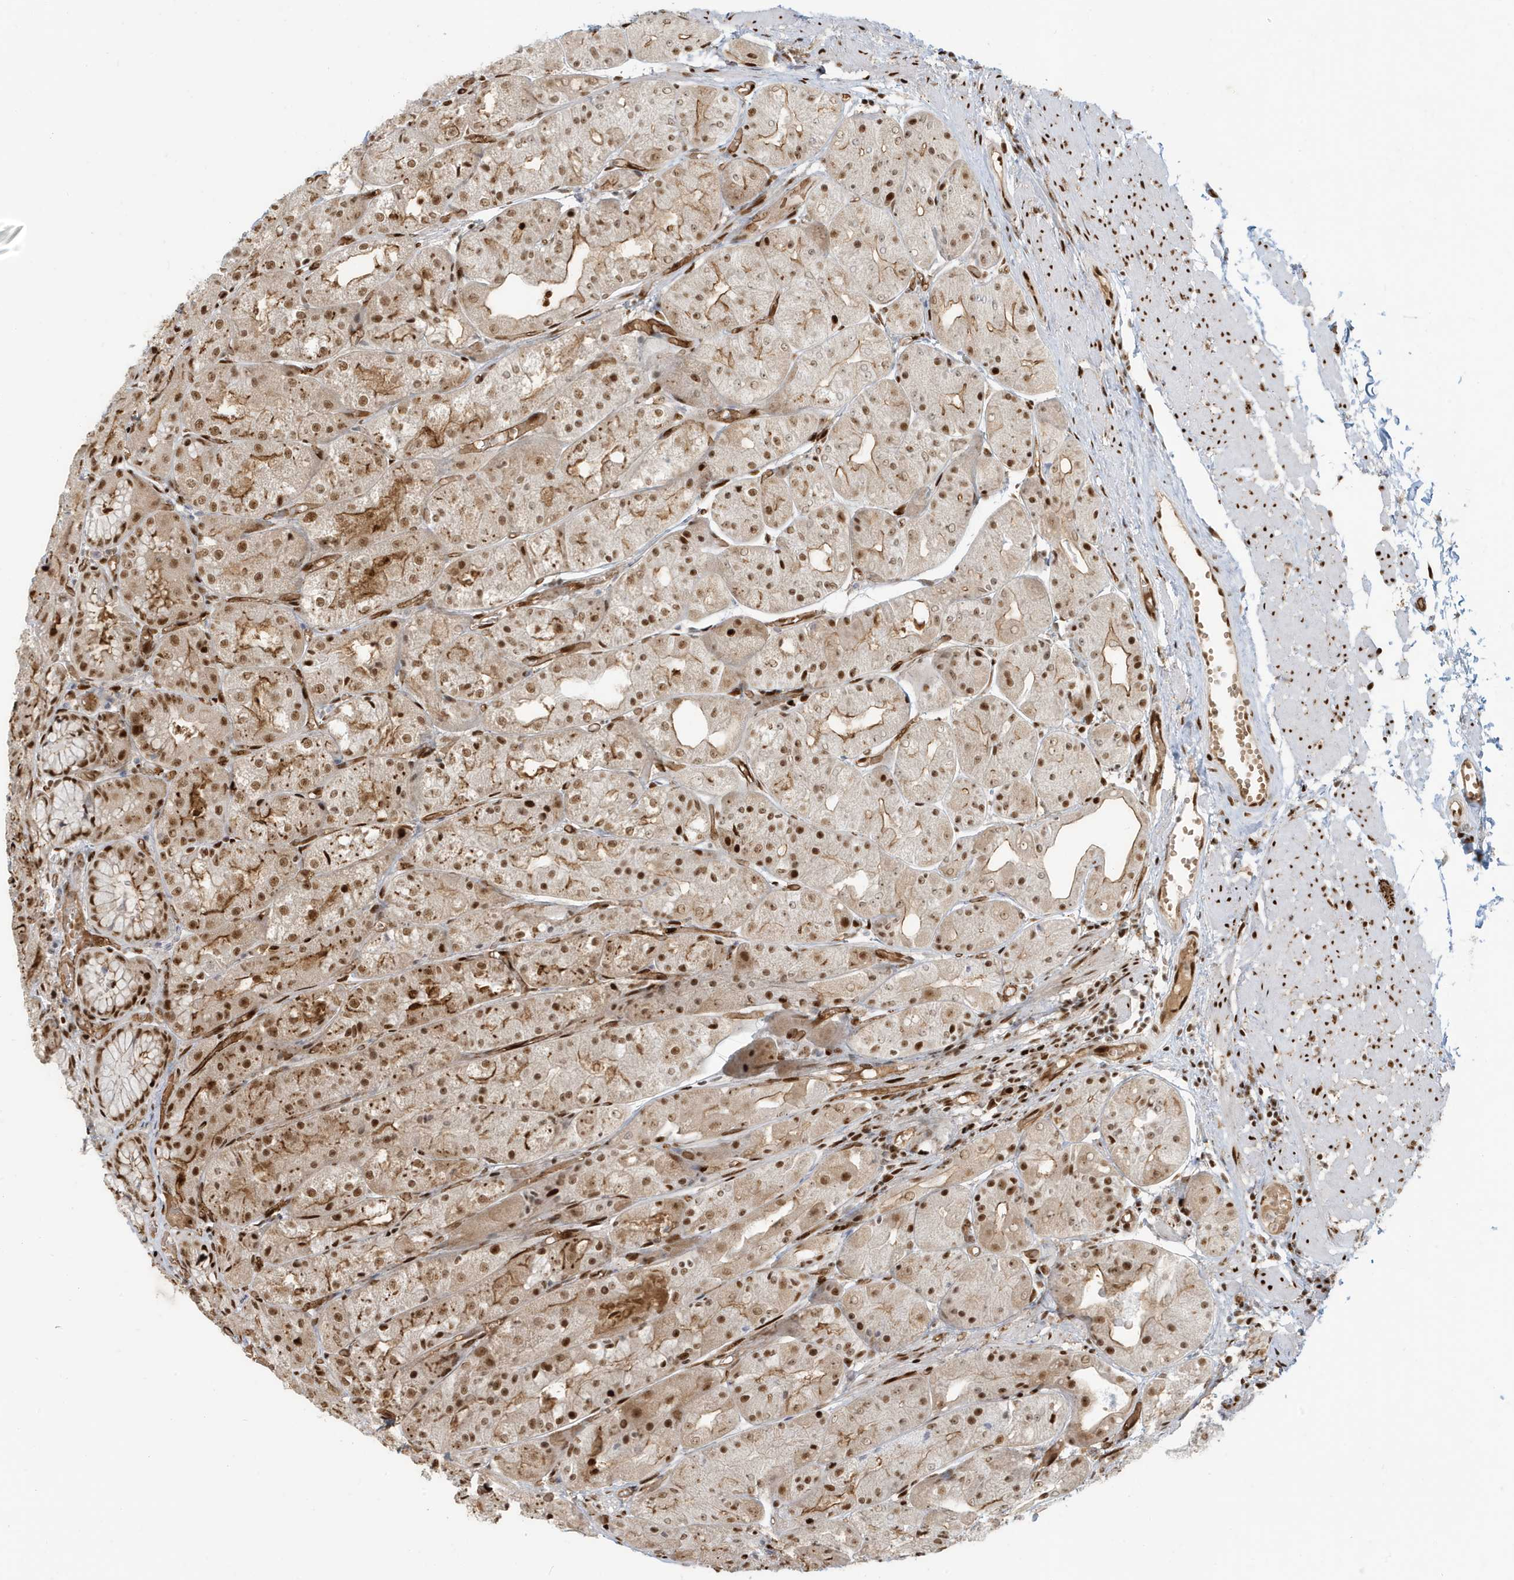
{"staining": {"intensity": "moderate", "quantity": ">75%", "location": "cytoplasmic/membranous,nuclear"}, "tissue": "stomach", "cell_type": "Glandular cells", "image_type": "normal", "snomed": [{"axis": "morphology", "description": "Normal tissue, NOS"}, {"axis": "topography", "description": "Stomach, upper"}], "caption": "Protein expression analysis of unremarkable stomach shows moderate cytoplasmic/membranous,nuclear expression in approximately >75% of glandular cells.", "gene": "CKS1B", "patient": {"sex": "male", "age": 72}}